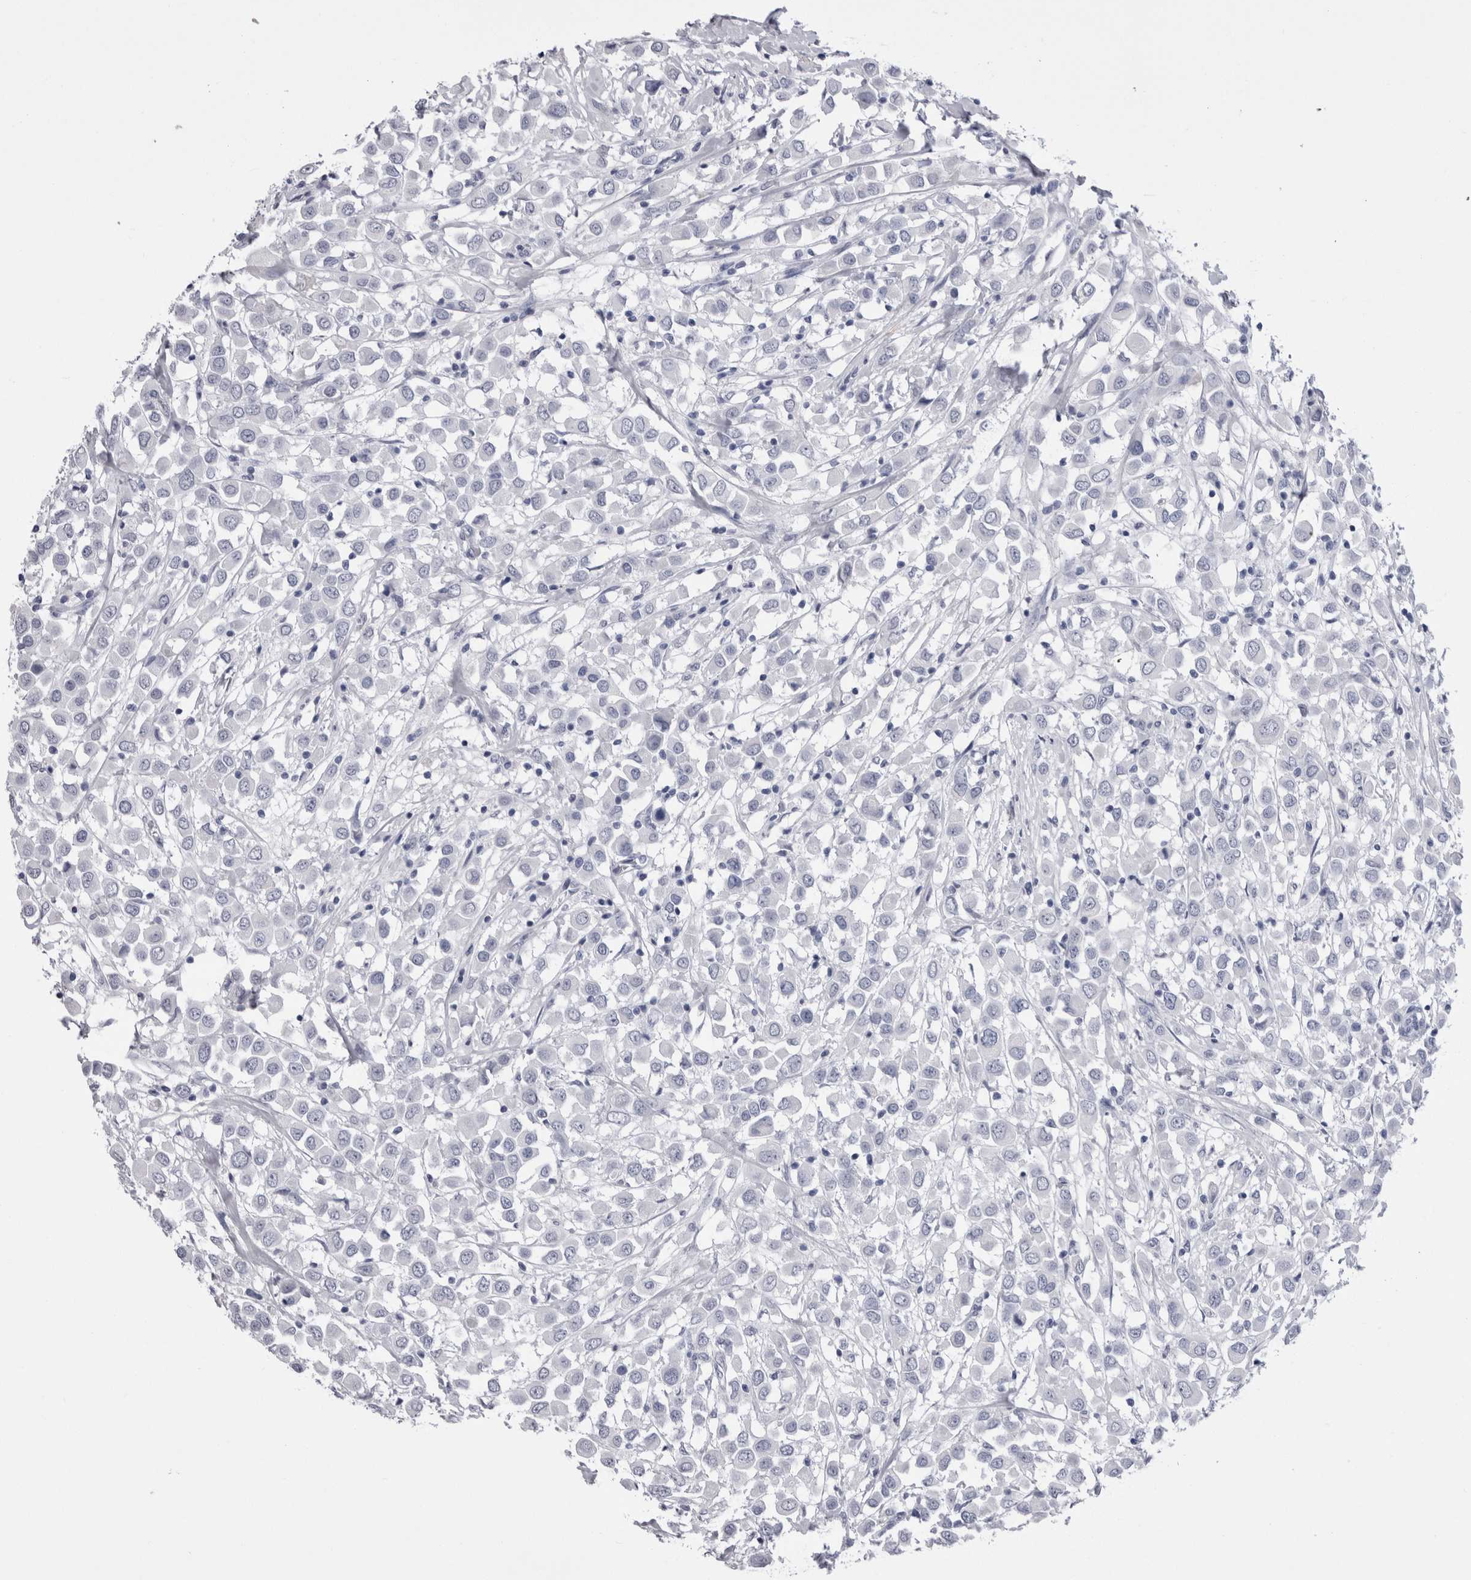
{"staining": {"intensity": "negative", "quantity": "none", "location": "none"}, "tissue": "breast cancer", "cell_type": "Tumor cells", "image_type": "cancer", "snomed": [{"axis": "morphology", "description": "Duct carcinoma"}, {"axis": "topography", "description": "Breast"}], "caption": "Immunohistochemistry (IHC) of intraductal carcinoma (breast) displays no staining in tumor cells.", "gene": "CDHR5", "patient": {"sex": "female", "age": 61}}